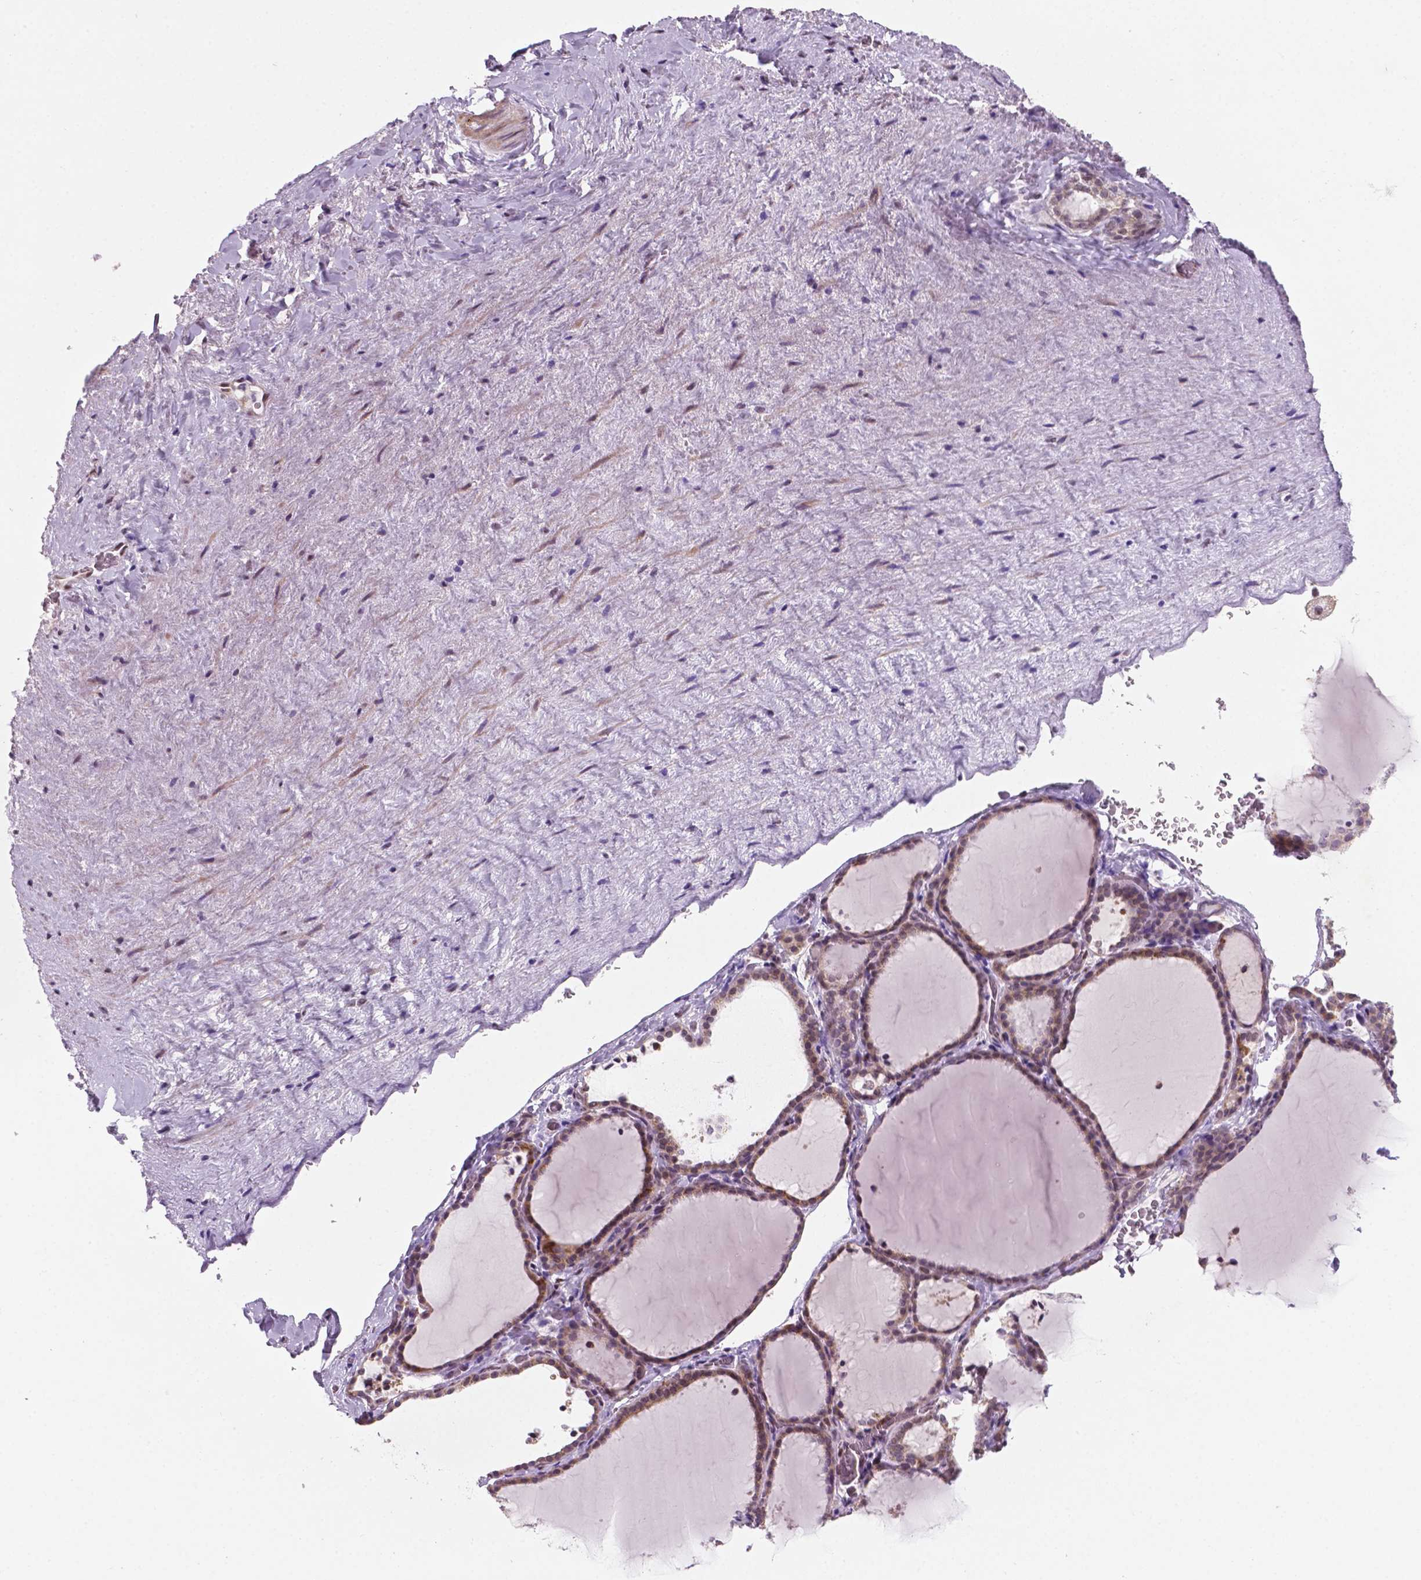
{"staining": {"intensity": "weak", "quantity": "25%-75%", "location": "cytoplasmic/membranous,nuclear"}, "tissue": "thyroid gland", "cell_type": "Glandular cells", "image_type": "normal", "snomed": [{"axis": "morphology", "description": "Normal tissue, NOS"}, {"axis": "topography", "description": "Thyroid gland"}], "caption": "Protein expression analysis of benign thyroid gland reveals weak cytoplasmic/membranous,nuclear positivity in approximately 25%-75% of glandular cells. The protein of interest is stained brown, and the nuclei are stained in blue (DAB (3,3'-diaminobenzidine) IHC with brightfield microscopy, high magnification).", "gene": "C18orf21", "patient": {"sex": "female", "age": 22}}